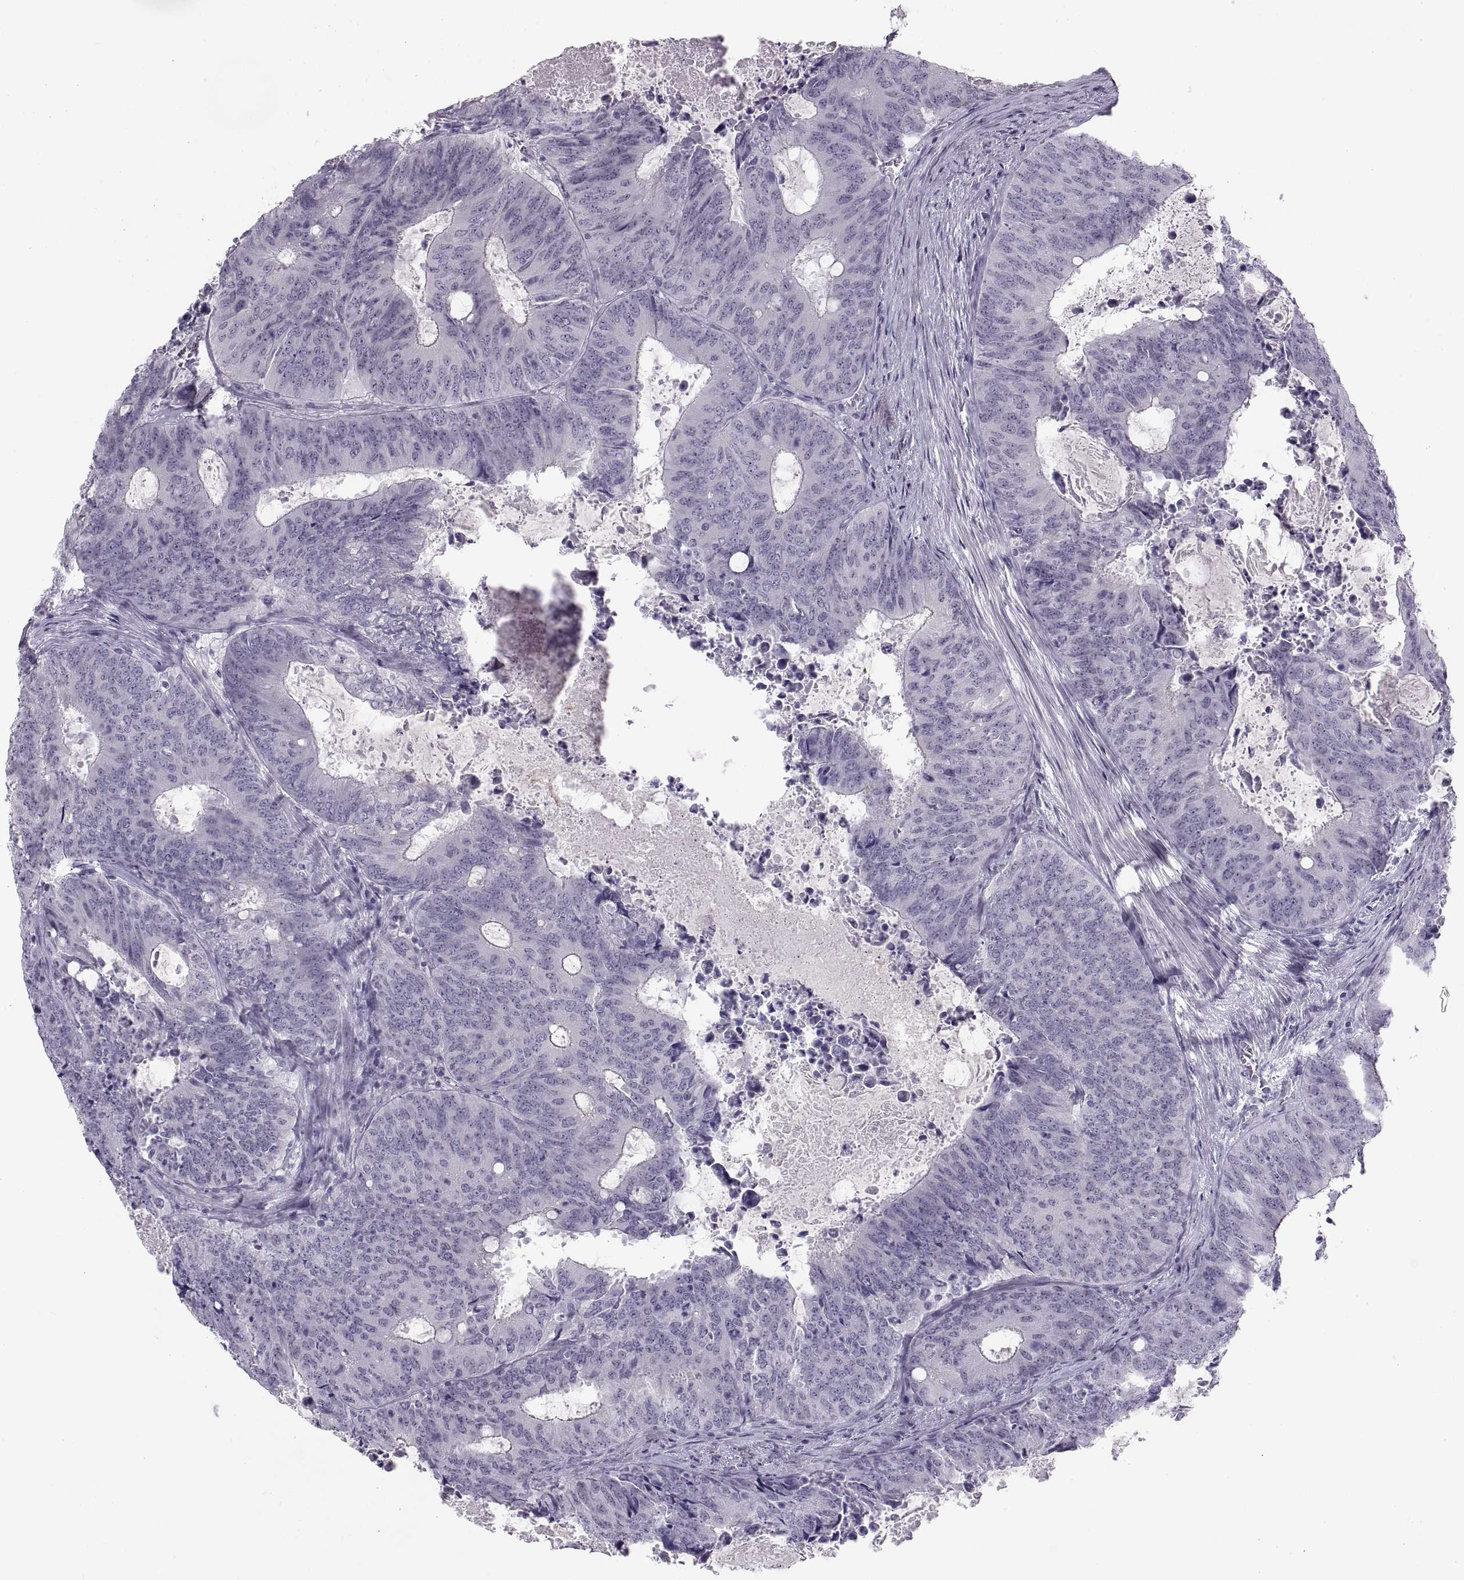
{"staining": {"intensity": "negative", "quantity": "none", "location": "none"}, "tissue": "colorectal cancer", "cell_type": "Tumor cells", "image_type": "cancer", "snomed": [{"axis": "morphology", "description": "Adenocarcinoma, NOS"}, {"axis": "topography", "description": "Colon"}], "caption": "This is an immunohistochemistry (IHC) image of human adenocarcinoma (colorectal). There is no staining in tumor cells.", "gene": "C3orf22", "patient": {"sex": "male", "age": 67}}